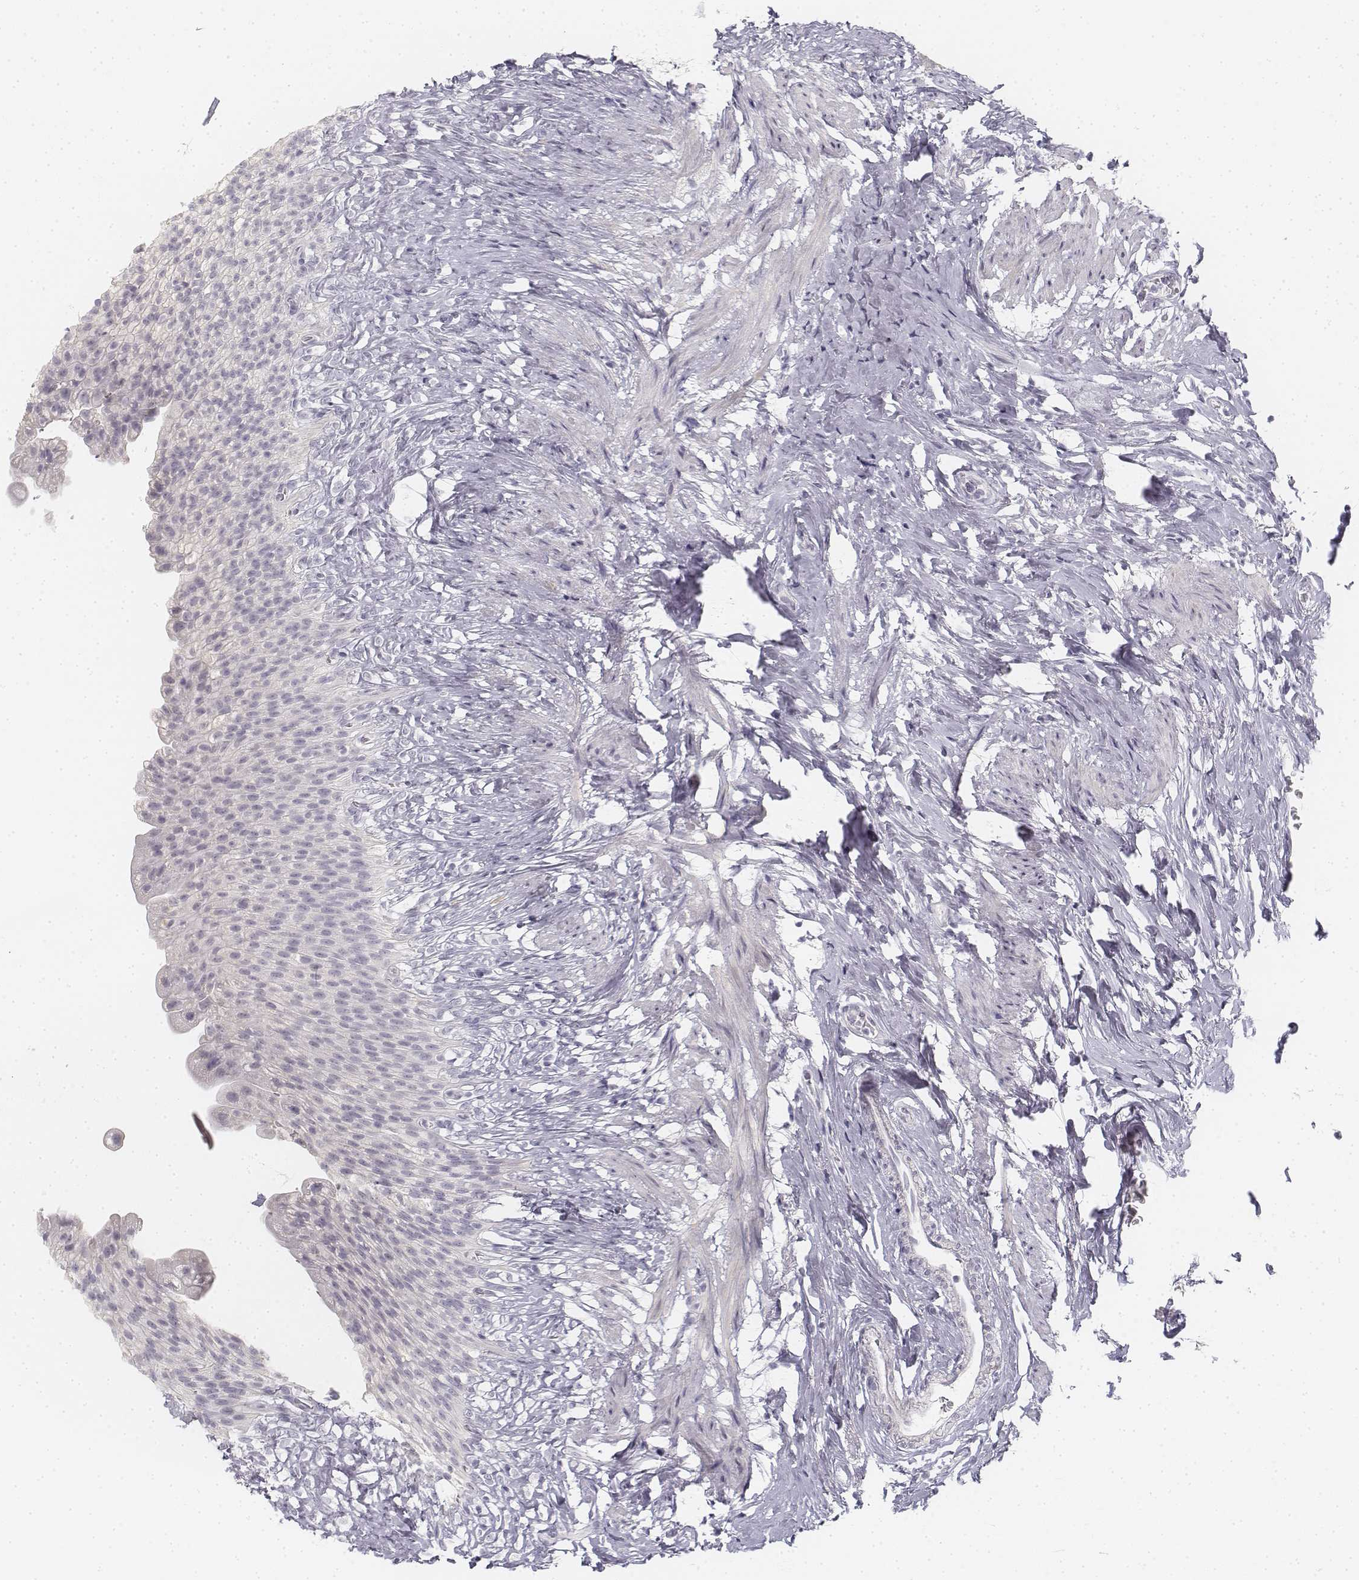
{"staining": {"intensity": "negative", "quantity": "none", "location": "none"}, "tissue": "urinary bladder", "cell_type": "Urothelial cells", "image_type": "normal", "snomed": [{"axis": "morphology", "description": "Normal tissue, NOS"}, {"axis": "topography", "description": "Urinary bladder"}, {"axis": "topography", "description": "Prostate"}], "caption": "This is an IHC photomicrograph of normal urinary bladder. There is no staining in urothelial cells.", "gene": "KRT25", "patient": {"sex": "male", "age": 76}}